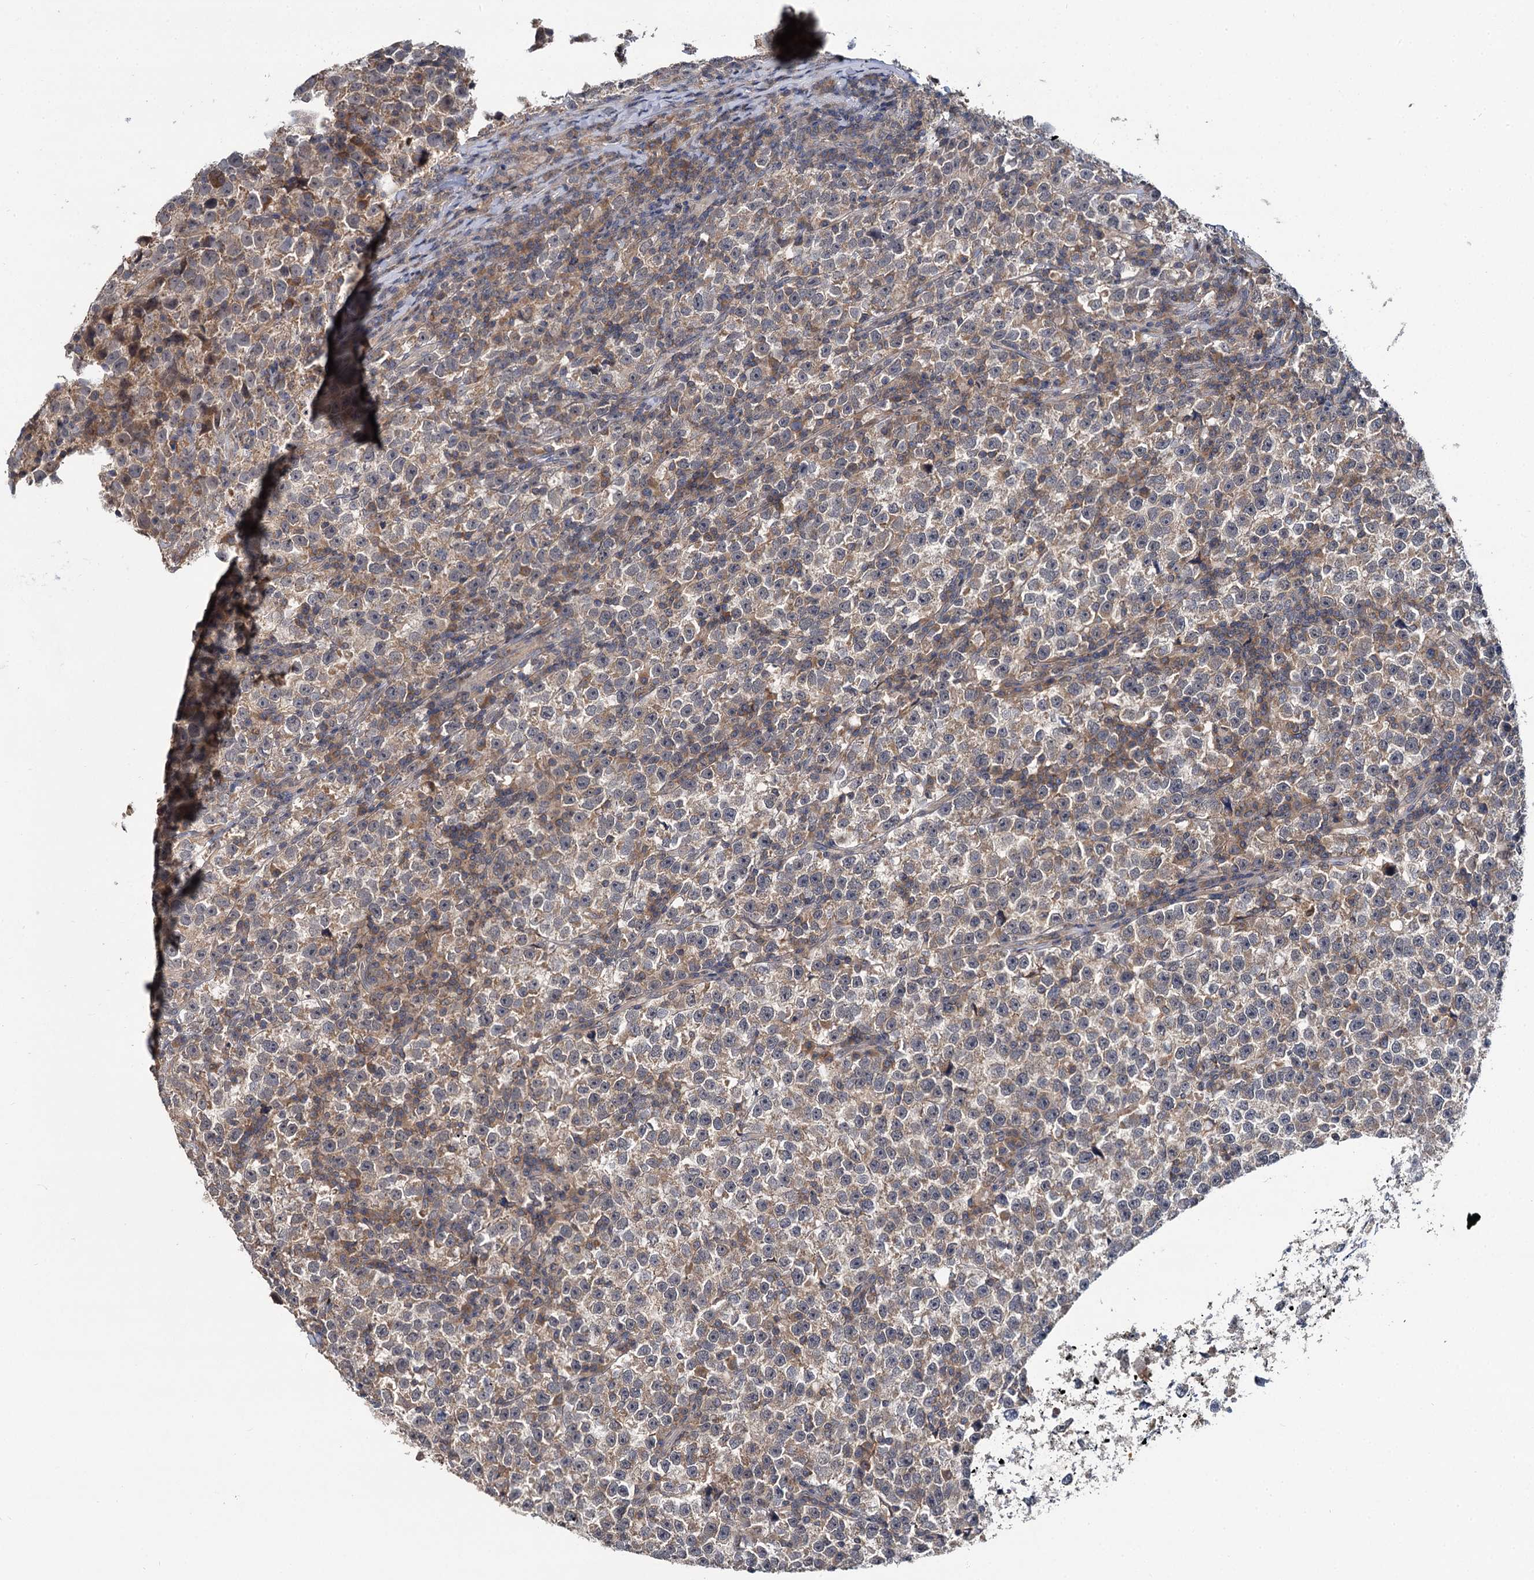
{"staining": {"intensity": "weak", "quantity": "25%-75%", "location": "cytoplasmic/membranous"}, "tissue": "testis cancer", "cell_type": "Tumor cells", "image_type": "cancer", "snomed": [{"axis": "morphology", "description": "Normal tissue, NOS"}, {"axis": "morphology", "description": "Seminoma, NOS"}, {"axis": "topography", "description": "Testis"}], "caption": "DAB (3,3'-diaminobenzidine) immunohistochemical staining of testis seminoma reveals weak cytoplasmic/membranous protein positivity in approximately 25%-75% of tumor cells.", "gene": "TMEM39A", "patient": {"sex": "male", "age": 43}}